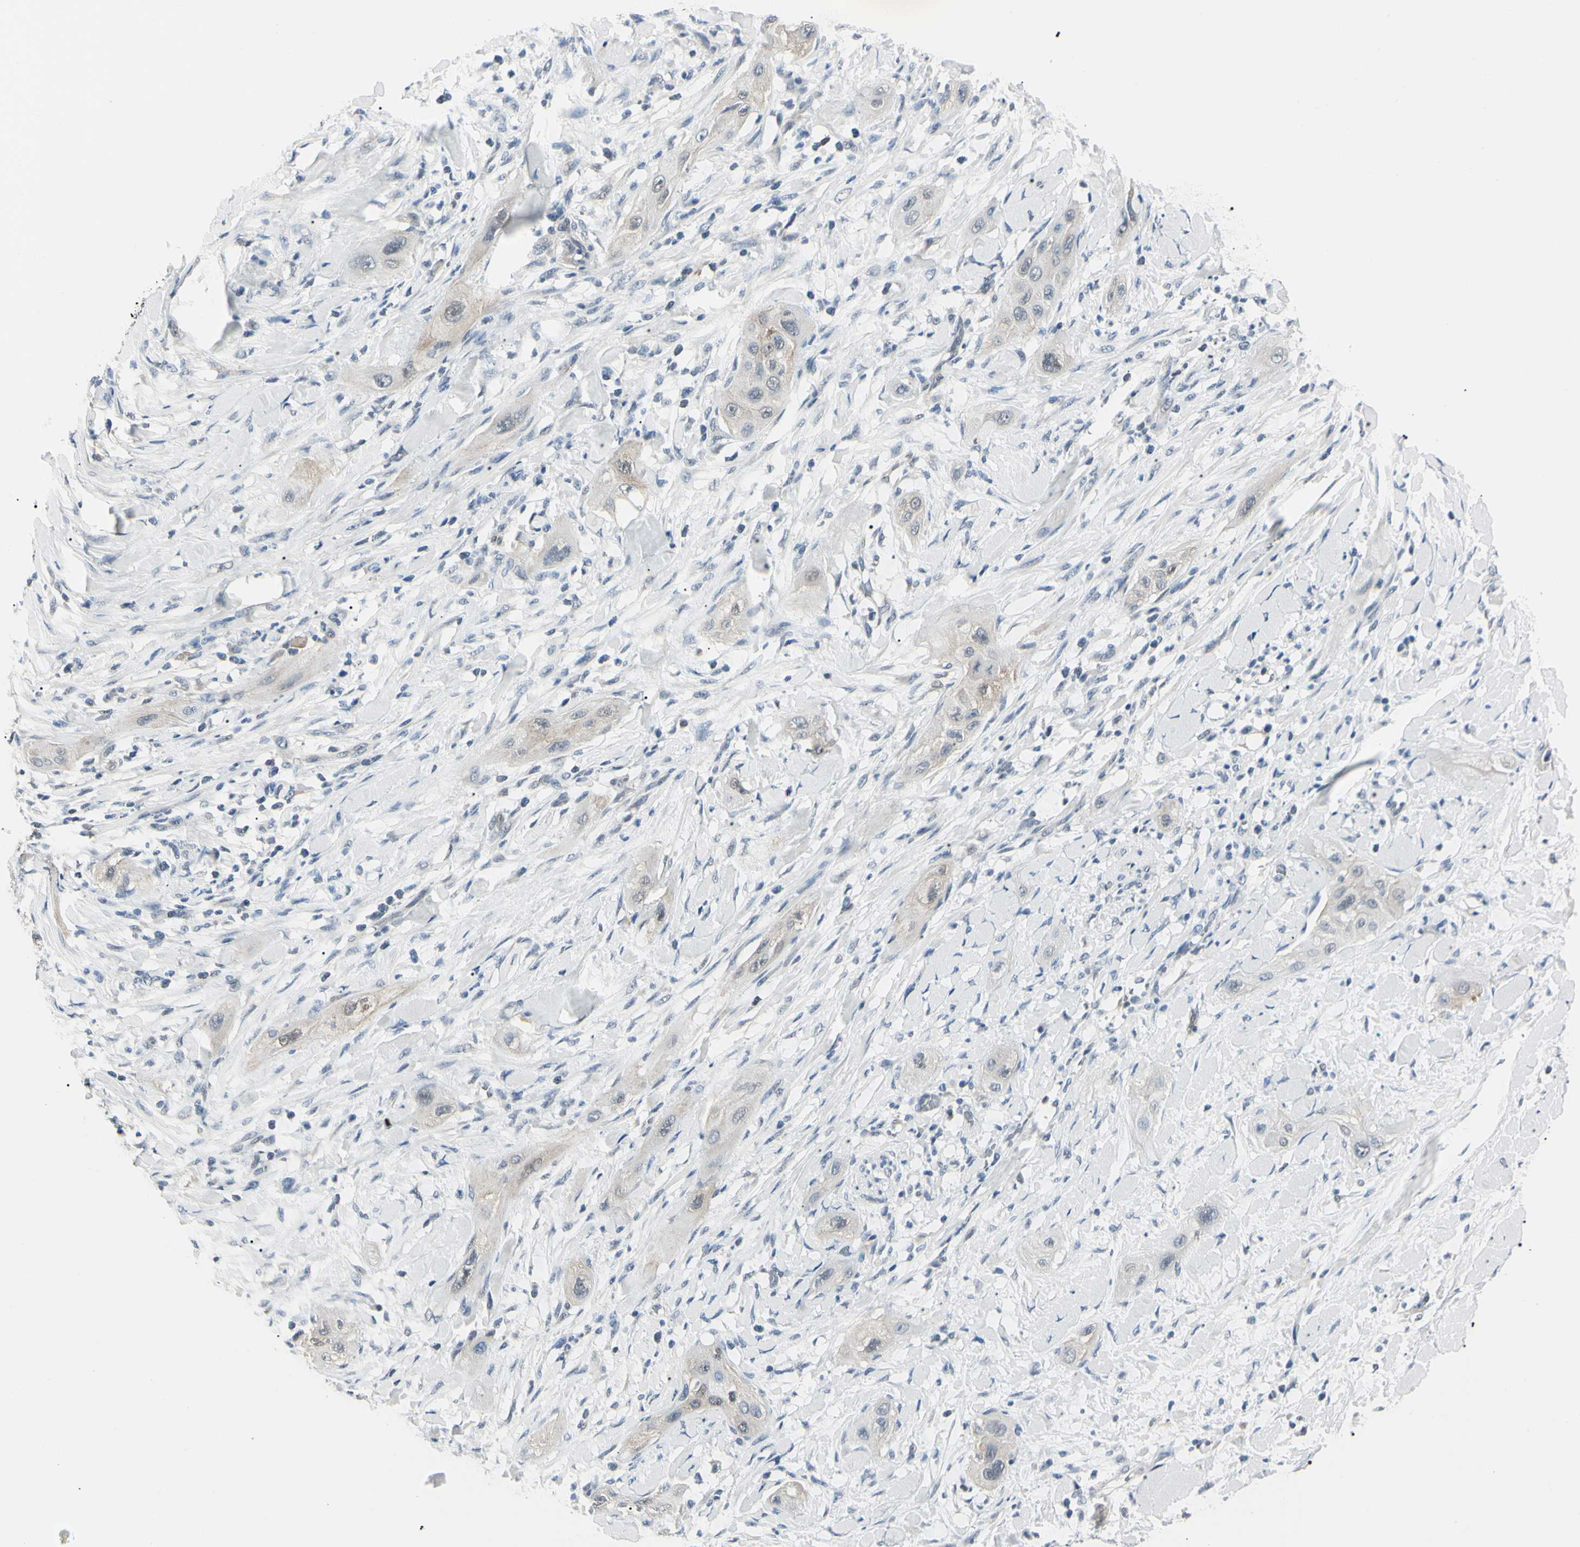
{"staining": {"intensity": "weak", "quantity": "<25%", "location": "cytoplasmic/membranous"}, "tissue": "lung cancer", "cell_type": "Tumor cells", "image_type": "cancer", "snomed": [{"axis": "morphology", "description": "Squamous cell carcinoma, NOS"}, {"axis": "topography", "description": "Lung"}], "caption": "This is an immunohistochemistry image of human lung cancer (squamous cell carcinoma). There is no positivity in tumor cells.", "gene": "AKR1C3", "patient": {"sex": "female", "age": 47}}